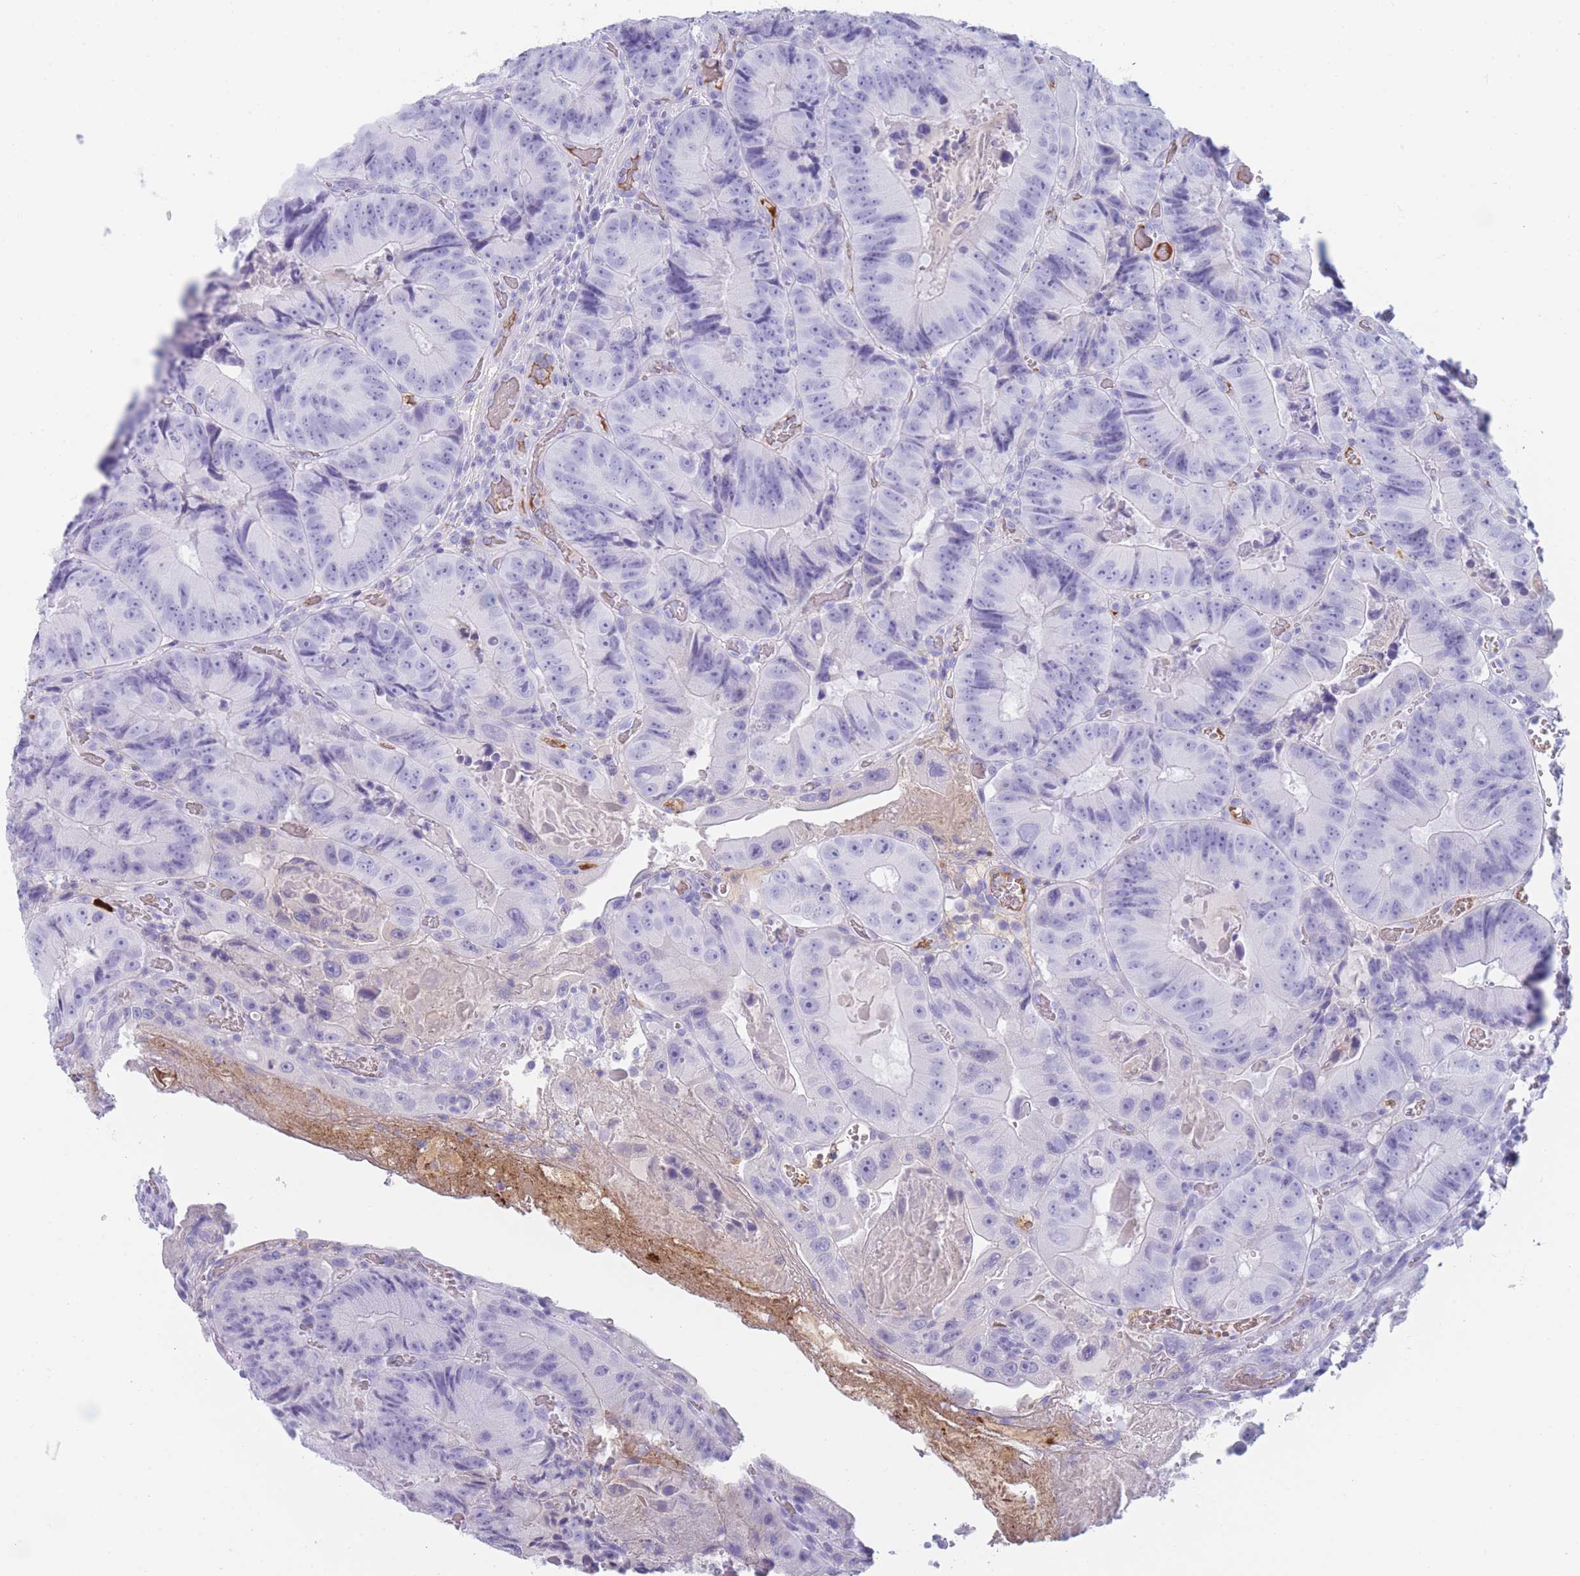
{"staining": {"intensity": "negative", "quantity": "none", "location": "none"}, "tissue": "colorectal cancer", "cell_type": "Tumor cells", "image_type": "cancer", "snomed": [{"axis": "morphology", "description": "Adenocarcinoma, NOS"}, {"axis": "topography", "description": "Colon"}], "caption": "Tumor cells are negative for protein expression in human adenocarcinoma (colorectal). (DAB immunohistochemistry (IHC), high magnification).", "gene": "TNFSF11", "patient": {"sex": "female", "age": 86}}